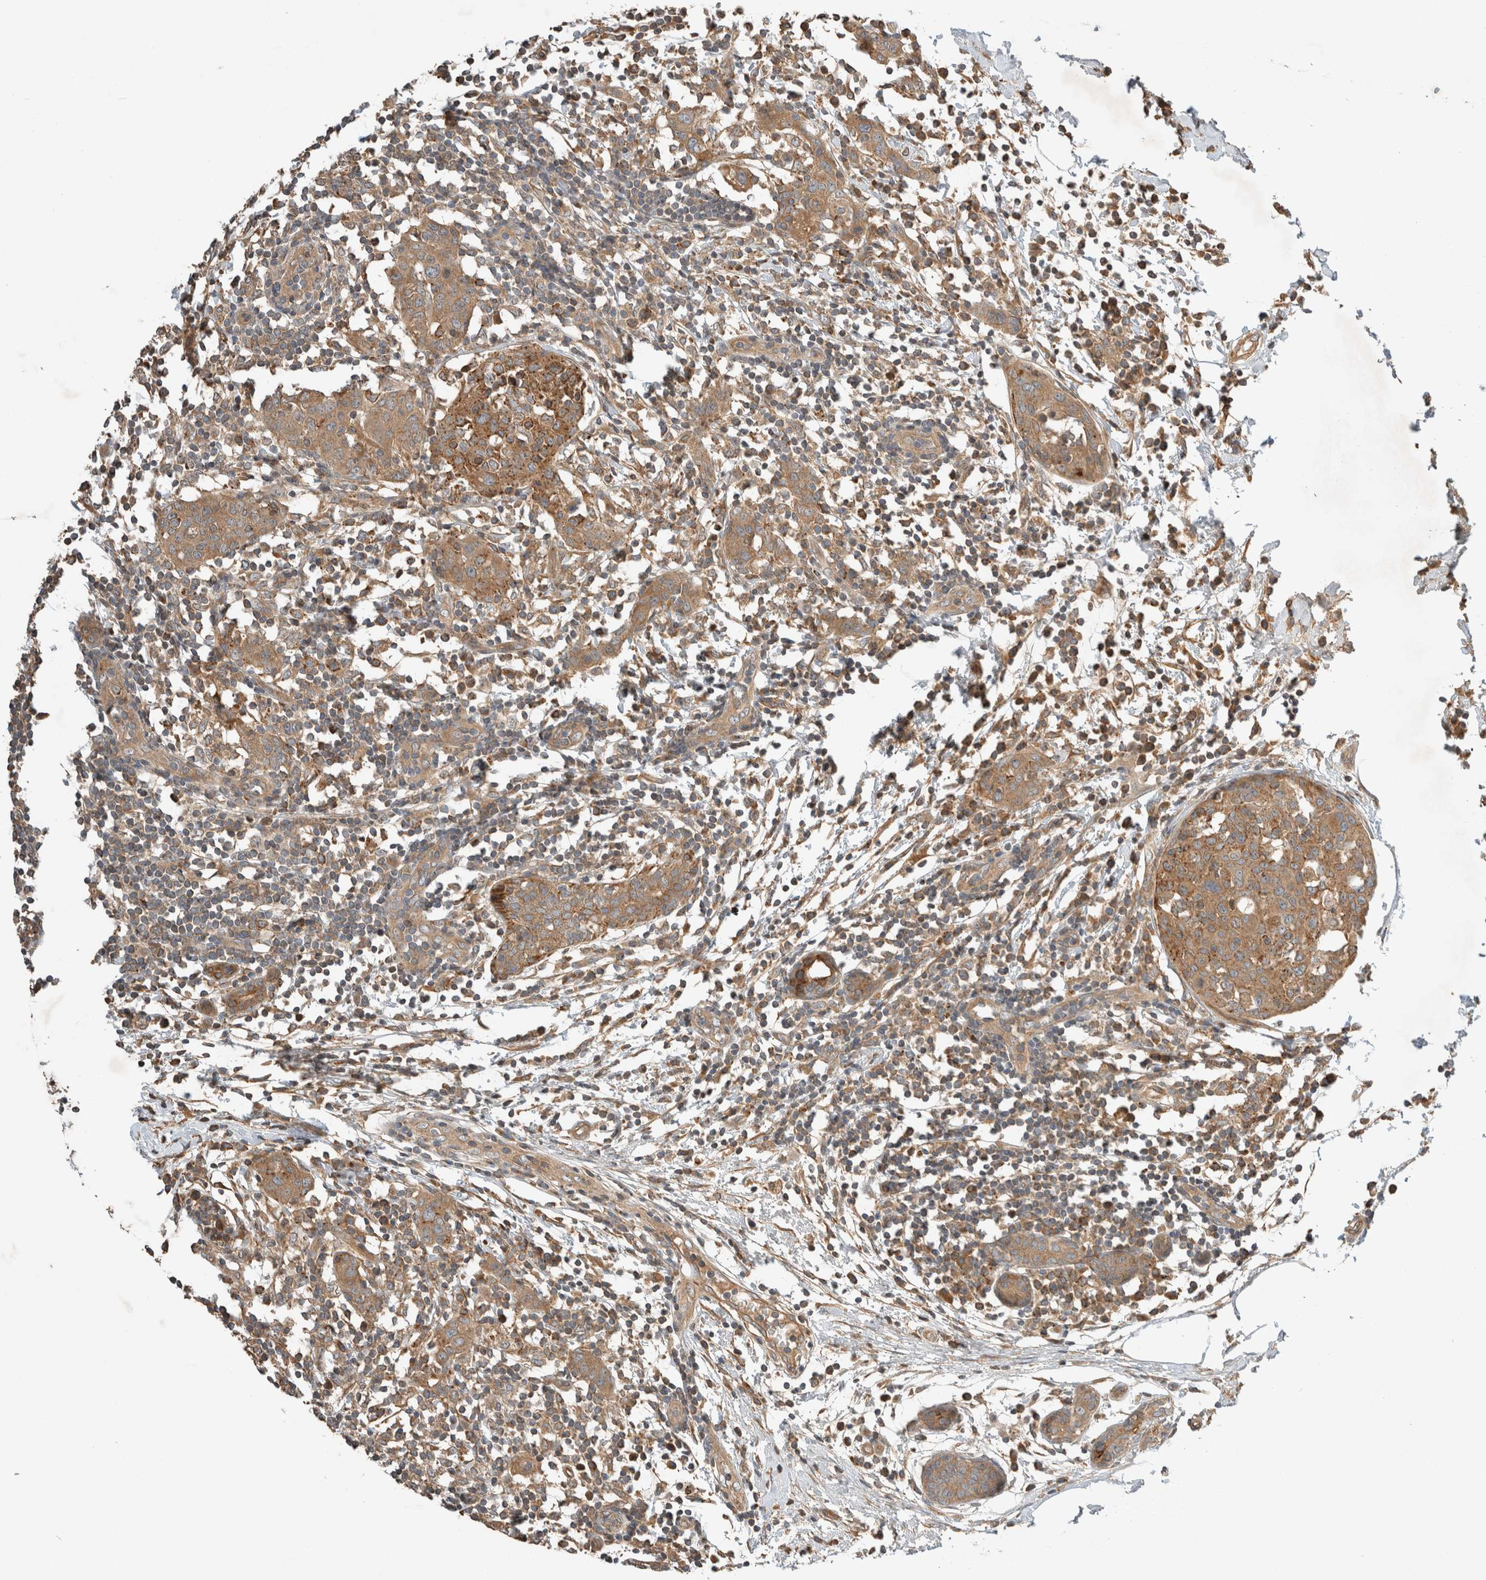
{"staining": {"intensity": "moderate", "quantity": ">75%", "location": "cytoplasmic/membranous"}, "tissue": "breast cancer", "cell_type": "Tumor cells", "image_type": "cancer", "snomed": [{"axis": "morphology", "description": "Normal tissue, NOS"}, {"axis": "morphology", "description": "Duct carcinoma"}, {"axis": "topography", "description": "Breast"}], "caption": "Protein expression analysis of human breast cancer reveals moderate cytoplasmic/membranous positivity in about >75% of tumor cells.", "gene": "ARMC9", "patient": {"sex": "female", "age": 37}}